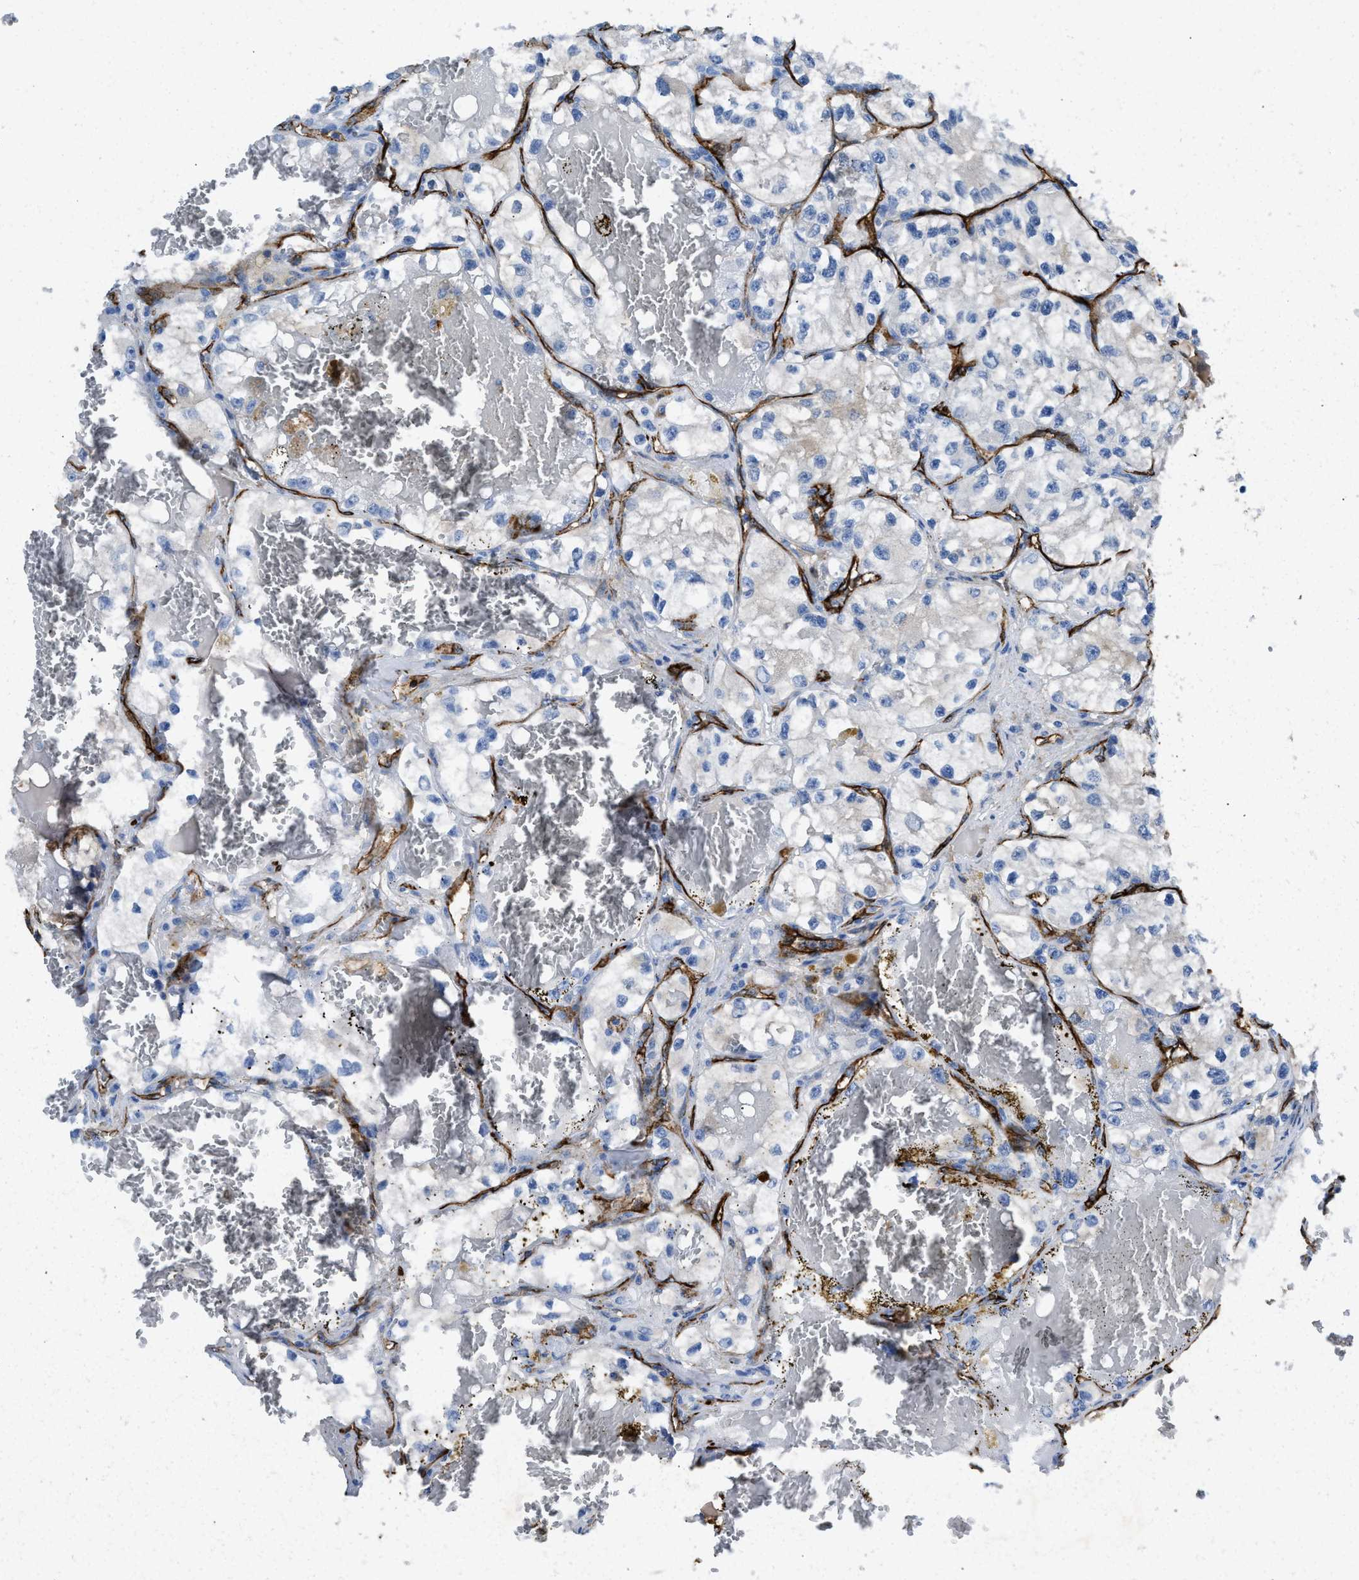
{"staining": {"intensity": "negative", "quantity": "none", "location": "none"}, "tissue": "renal cancer", "cell_type": "Tumor cells", "image_type": "cancer", "snomed": [{"axis": "morphology", "description": "Adenocarcinoma, NOS"}, {"axis": "topography", "description": "Kidney"}], "caption": "Tumor cells show no significant protein positivity in renal cancer (adenocarcinoma). (Brightfield microscopy of DAB (3,3'-diaminobenzidine) IHC at high magnification).", "gene": "SPEG", "patient": {"sex": "female", "age": 57}}